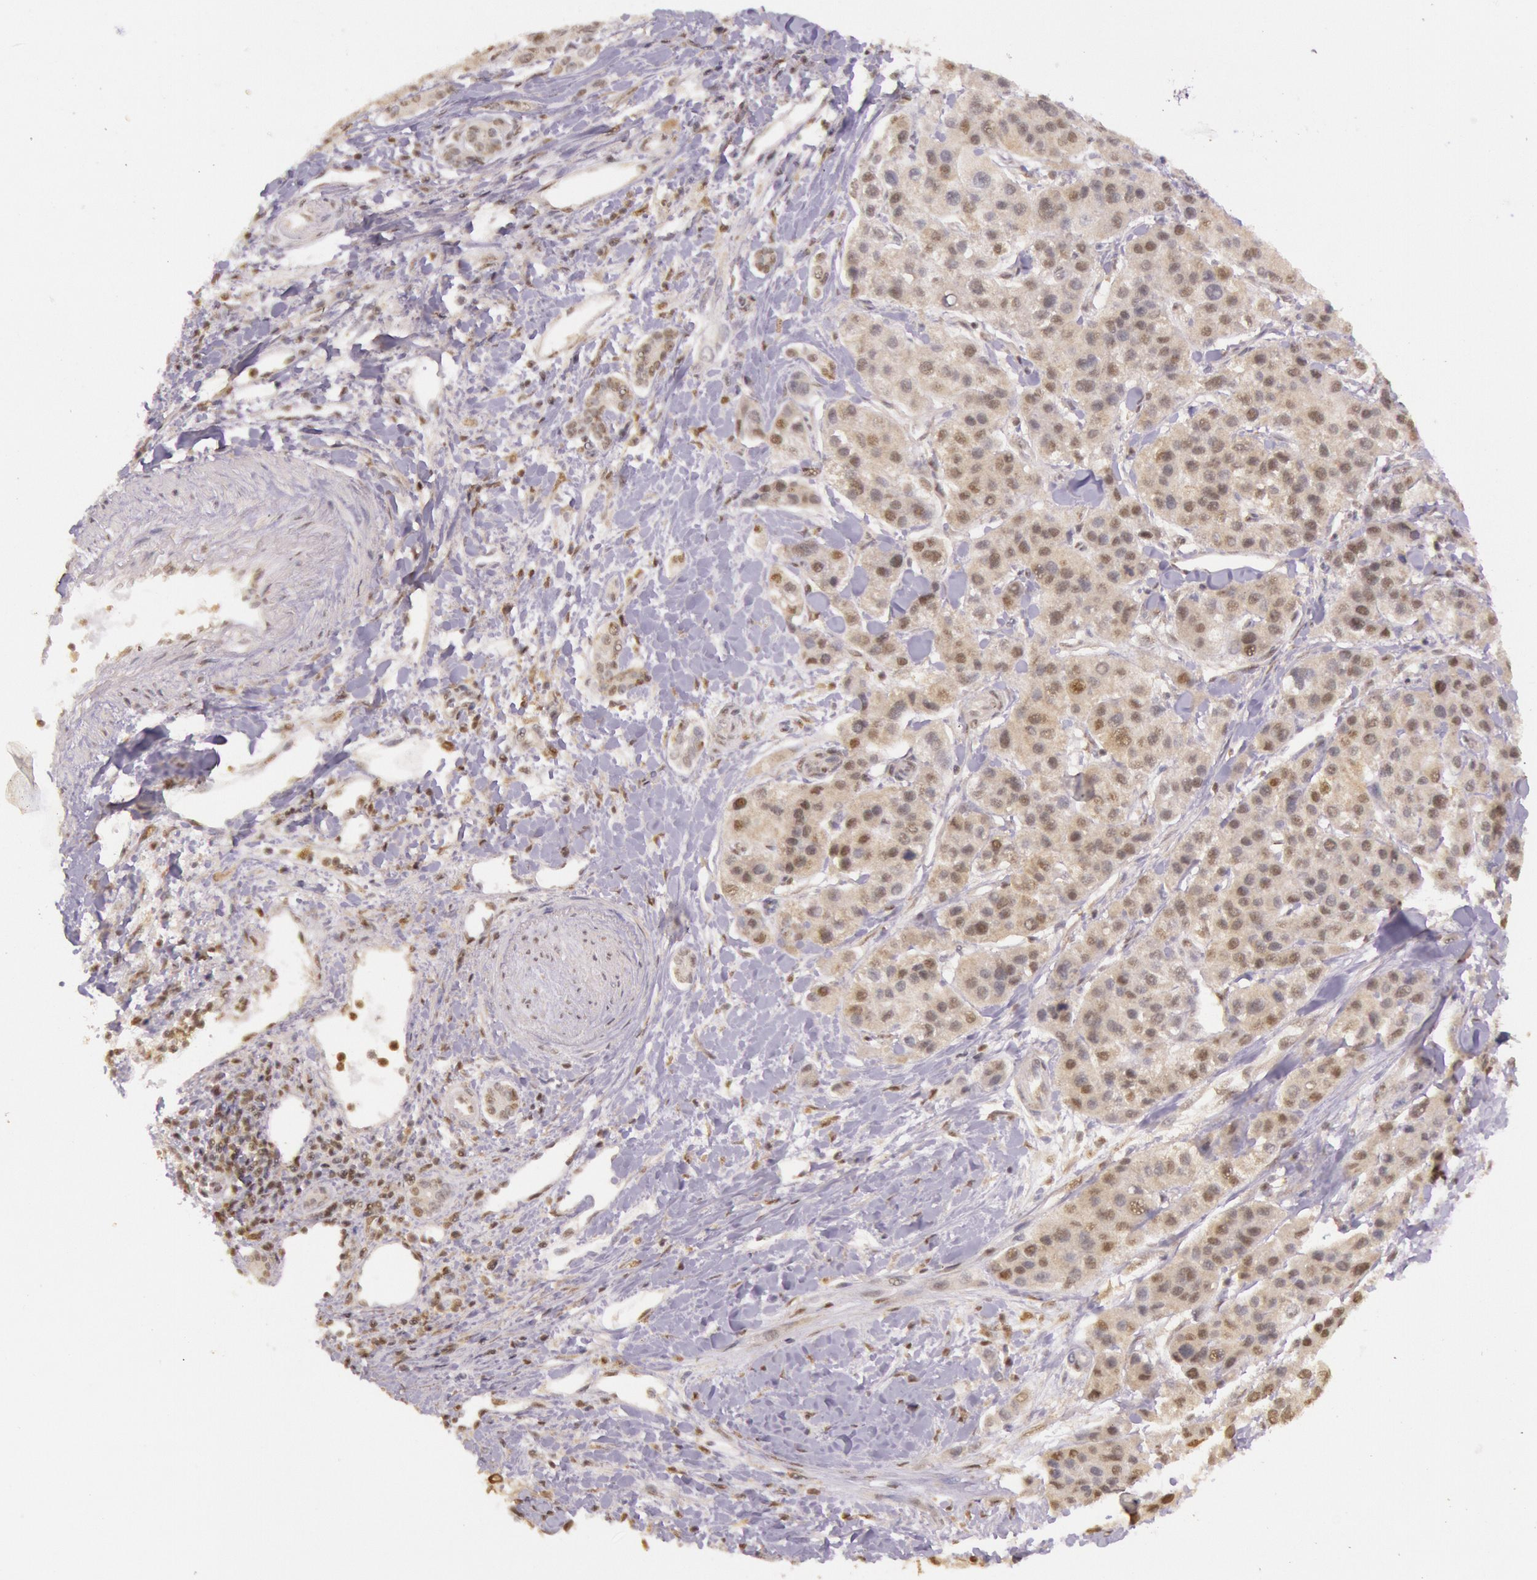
{"staining": {"intensity": "weak", "quantity": "25%-75%", "location": "cytoplasmic/membranous,nuclear"}, "tissue": "liver cancer", "cell_type": "Tumor cells", "image_type": "cancer", "snomed": [{"axis": "morphology", "description": "Carcinoma, Hepatocellular, NOS"}, {"axis": "topography", "description": "Liver"}], "caption": "Tumor cells show low levels of weak cytoplasmic/membranous and nuclear expression in approximately 25%-75% of cells in hepatocellular carcinoma (liver).", "gene": "RTL10", "patient": {"sex": "female", "age": 85}}